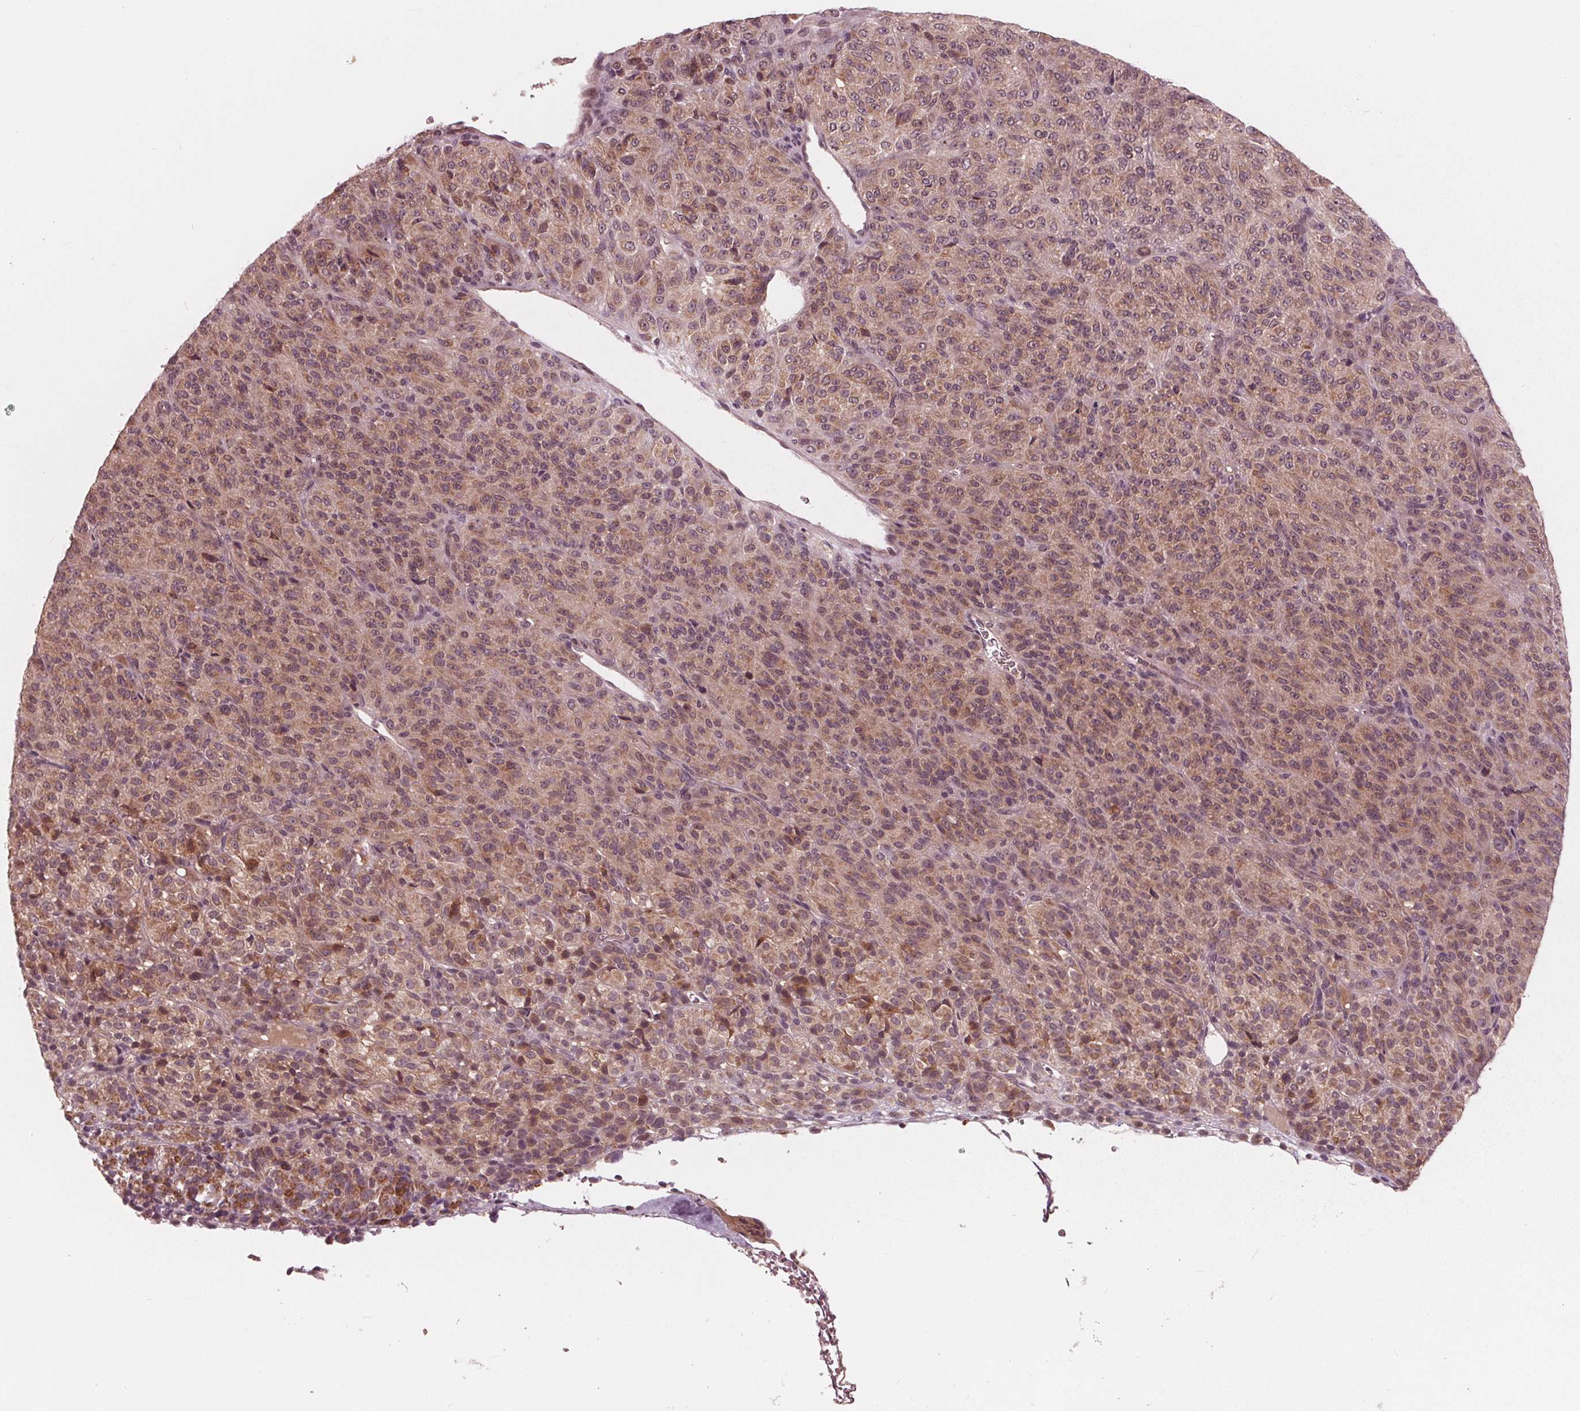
{"staining": {"intensity": "weak", "quantity": ">75%", "location": "cytoplasmic/membranous"}, "tissue": "melanoma", "cell_type": "Tumor cells", "image_type": "cancer", "snomed": [{"axis": "morphology", "description": "Malignant melanoma, Metastatic site"}, {"axis": "topography", "description": "Brain"}], "caption": "Protein positivity by immunohistochemistry (IHC) demonstrates weak cytoplasmic/membranous expression in approximately >75% of tumor cells in melanoma.", "gene": "UBALD1", "patient": {"sex": "female", "age": 56}}